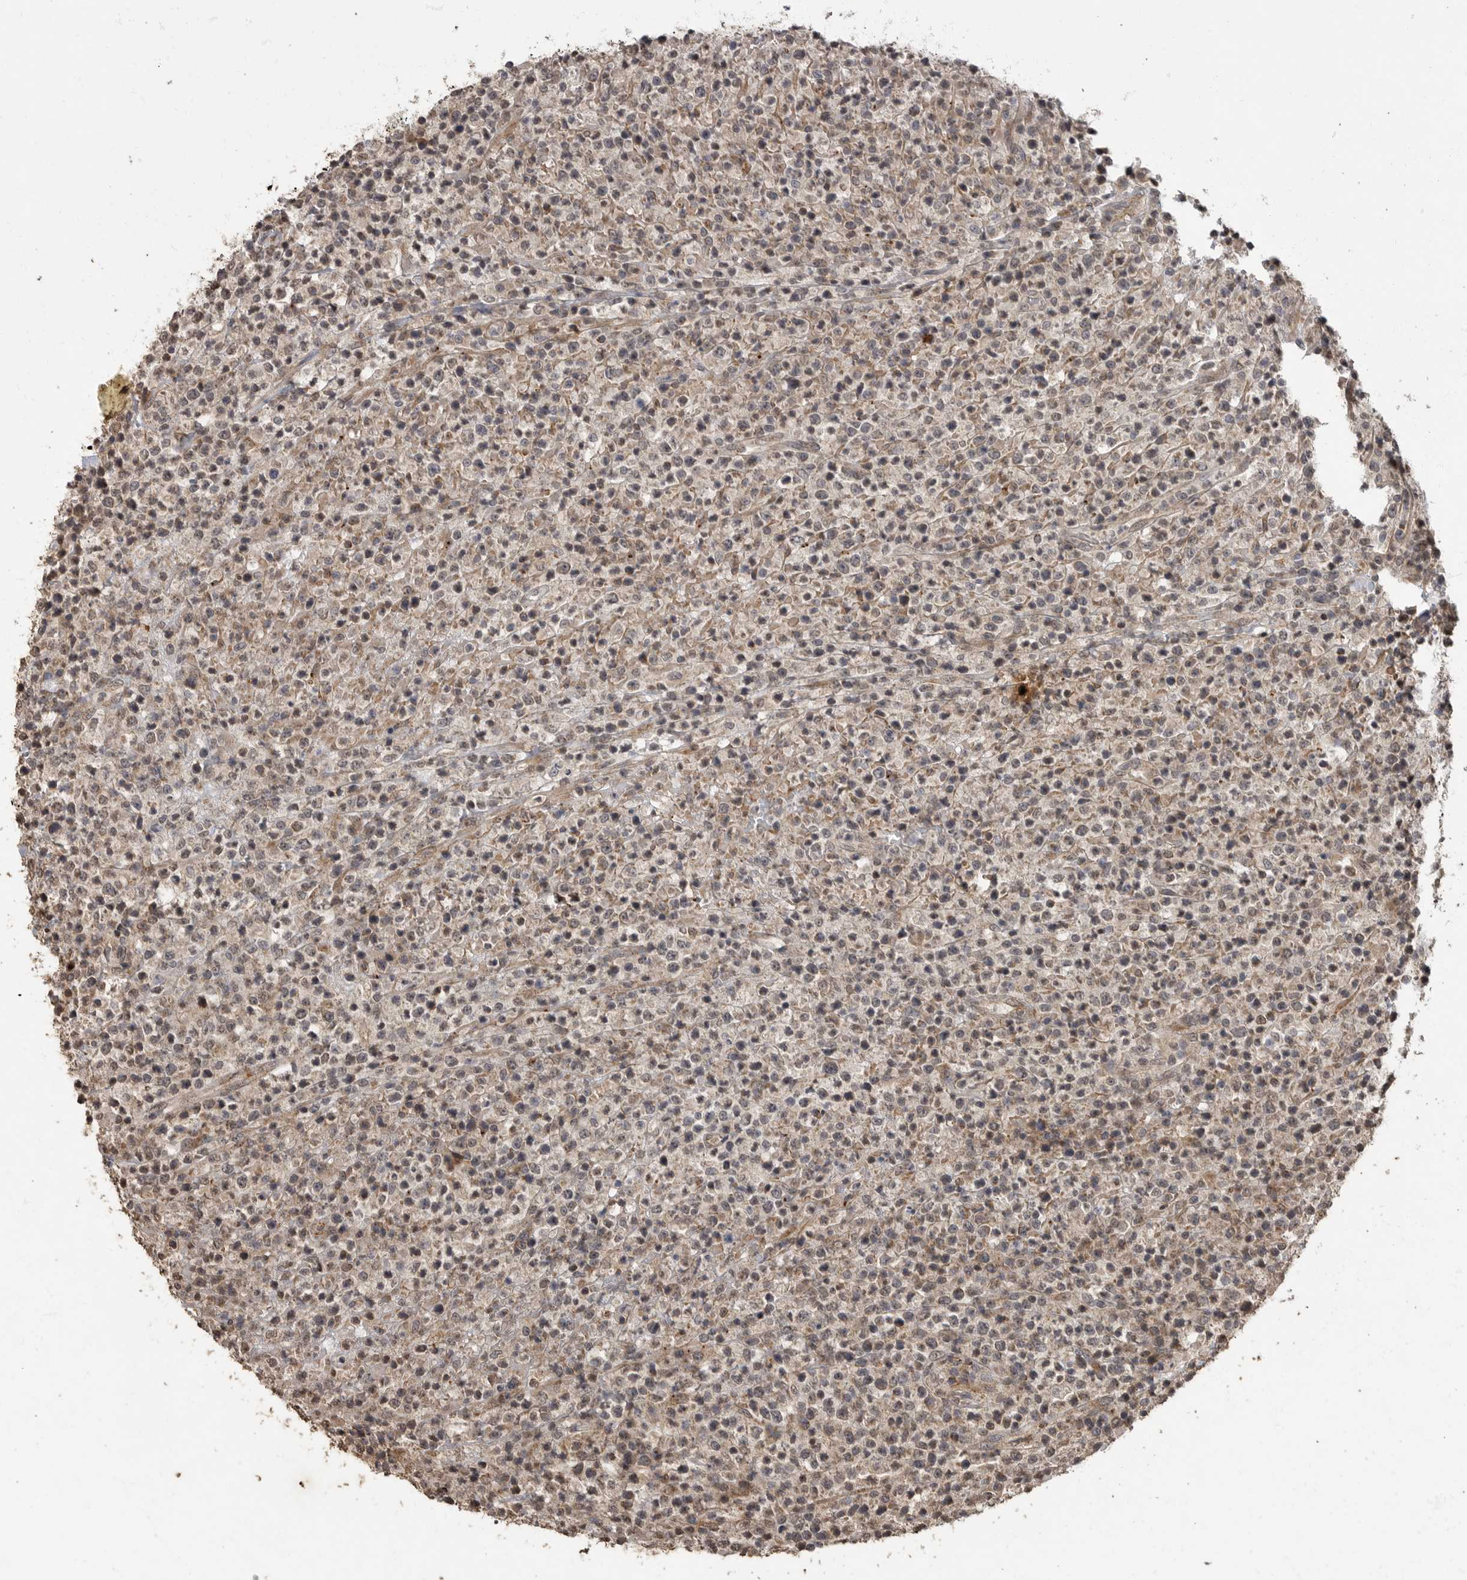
{"staining": {"intensity": "negative", "quantity": "none", "location": "none"}, "tissue": "lymphoma", "cell_type": "Tumor cells", "image_type": "cancer", "snomed": [{"axis": "morphology", "description": "Malignant lymphoma, non-Hodgkin's type, High grade"}, {"axis": "topography", "description": "Colon"}], "caption": "Image shows no significant protein positivity in tumor cells of high-grade malignant lymphoma, non-Hodgkin's type. (Stains: DAB IHC with hematoxylin counter stain, Microscopy: brightfield microscopy at high magnification).", "gene": "MAFG", "patient": {"sex": "female", "age": 53}}